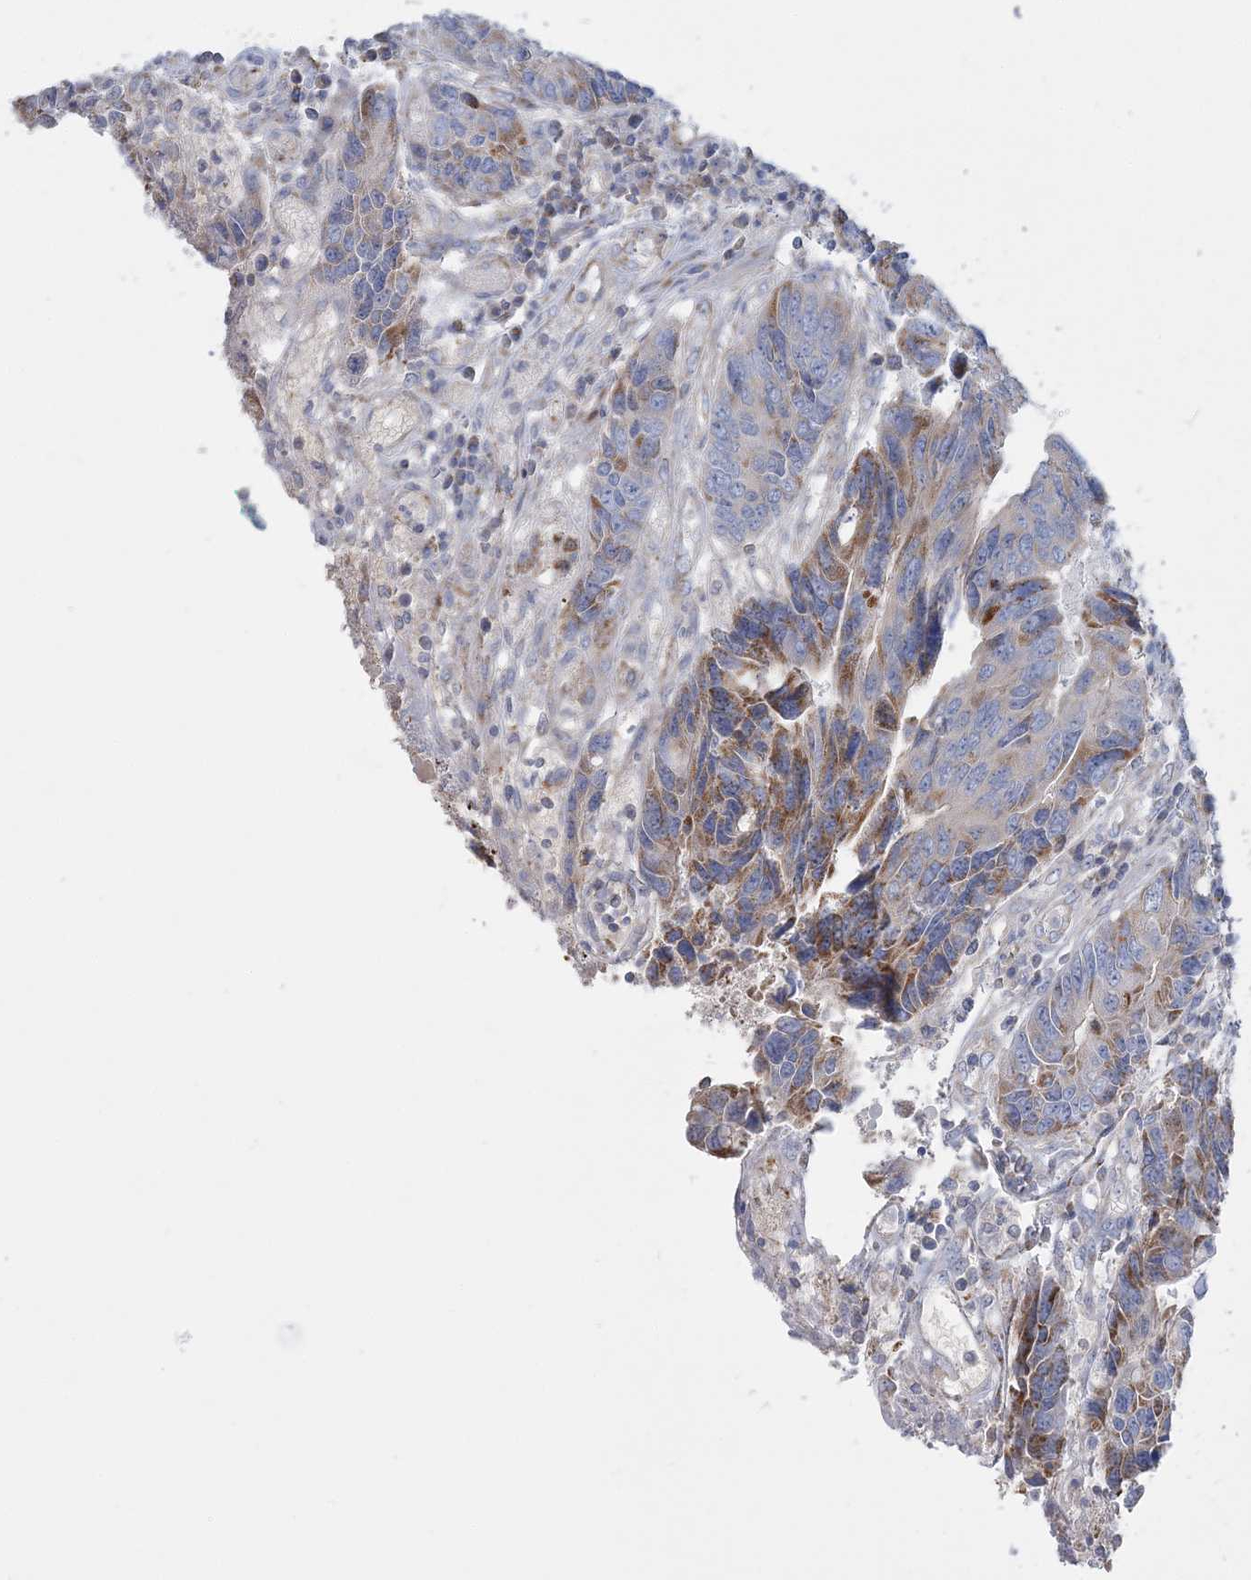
{"staining": {"intensity": "moderate", "quantity": "<25%", "location": "cytoplasmic/membranous"}, "tissue": "colorectal cancer", "cell_type": "Tumor cells", "image_type": "cancer", "snomed": [{"axis": "morphology", "description": "Adenocarcinoma, NOS"}, {"axis": "topography", "description": "Rectum"}], "caption": "This is a photomicrograph of immunohistochemistry (IHC) staining of adenocarcinoma (colorectal), which shows moderate staining in the cytoplasmic/membranous of tumor cells.", "gene": "TBC1D14", "patient": {"sex": "male", "age": 84}}